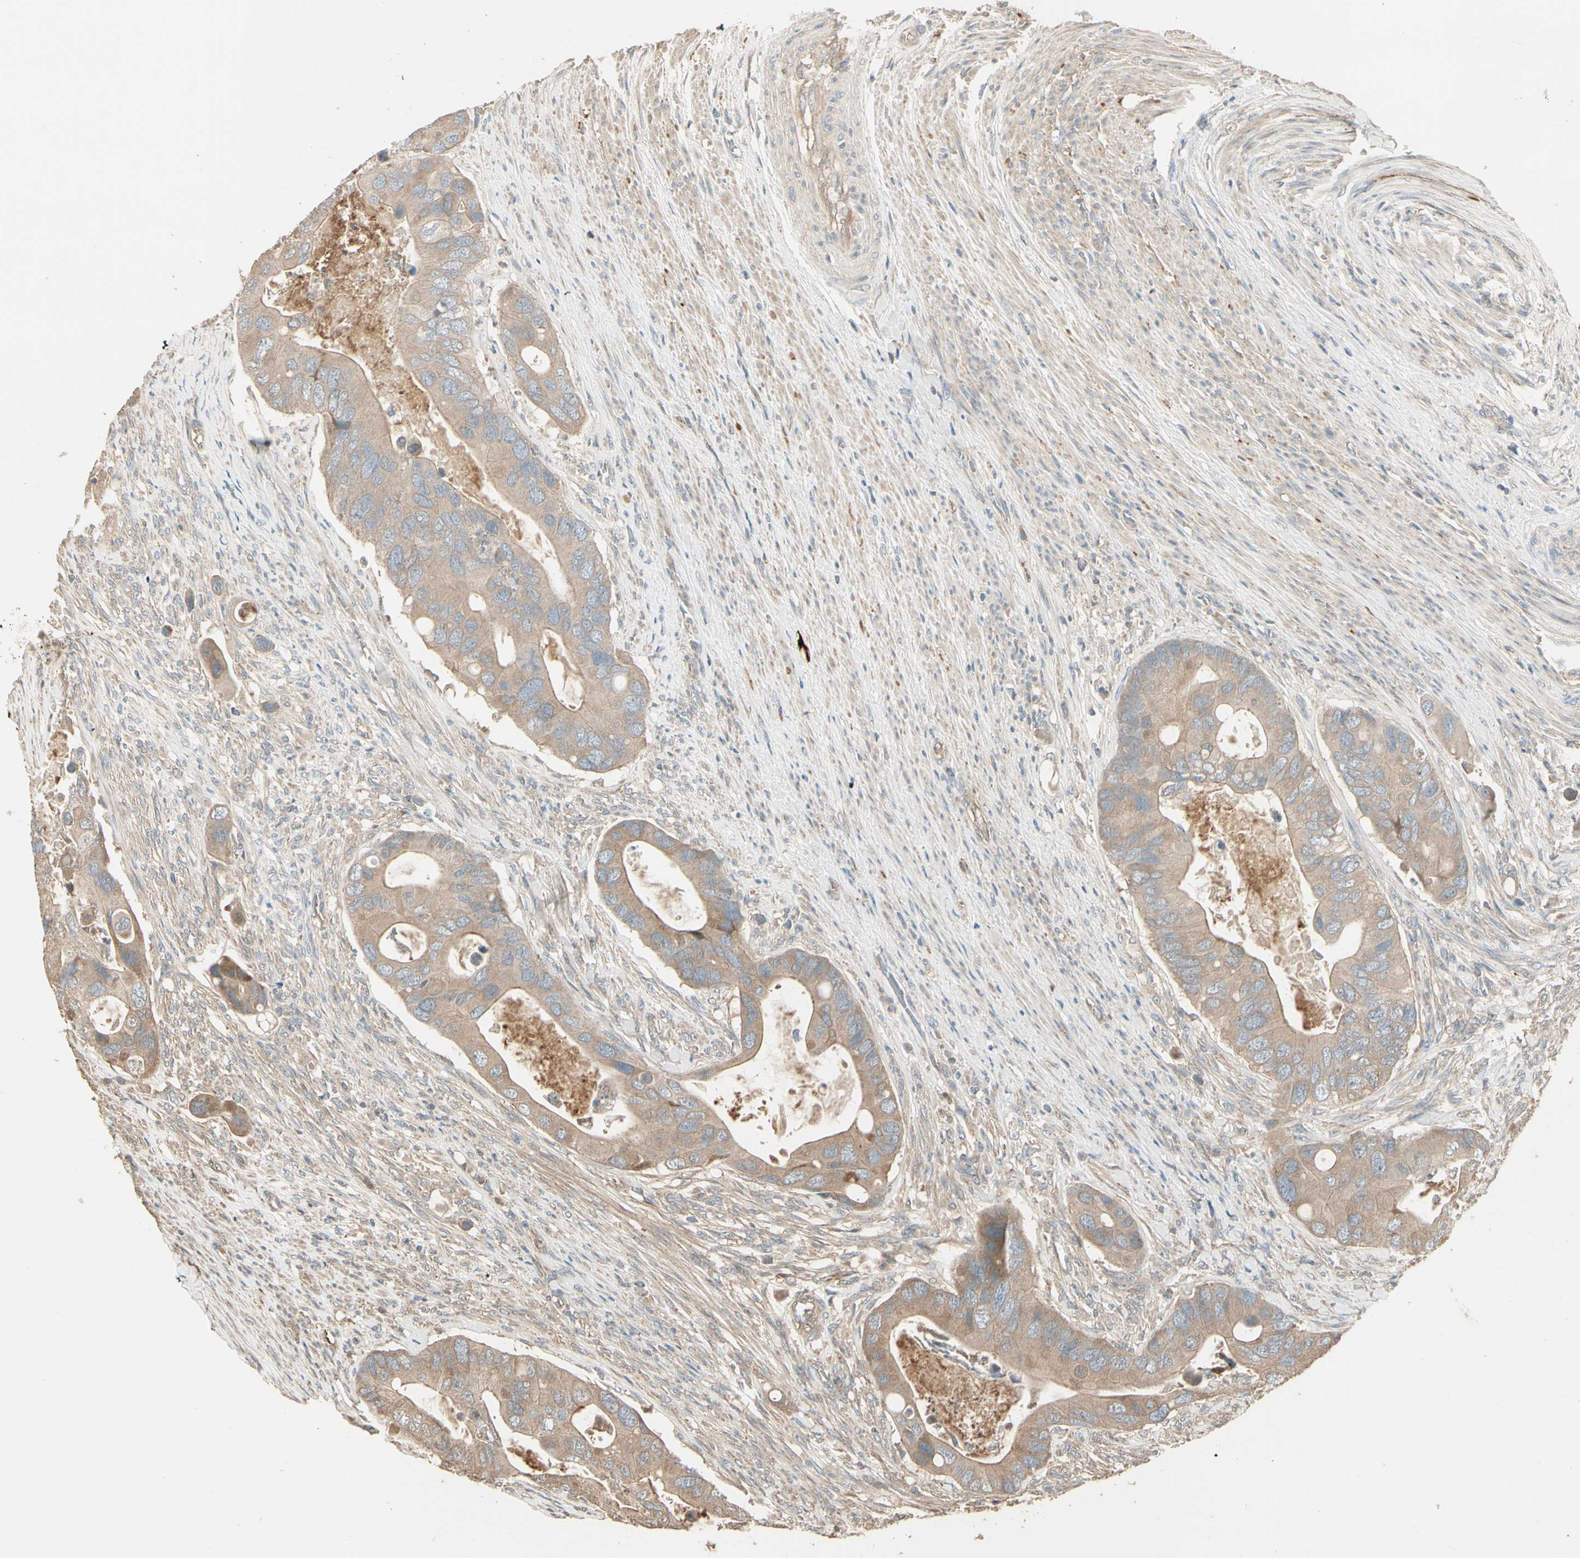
{"staining": {"intensity": "moderate", "quantity": ">75%", "location": "cytoplasmic/membranous"}, "tissue": "colorectal cancer", "cell_type": "Tumor cells", "image_type": "cancer", "snomed": [{"axis": "morphology", "description": "Adenocarcinoma, NOS"}, {"axis": "topography", "description": "Rectum"}], "caption": "Colorectal cancer stained with DAB (3,3'-diaminobenzidine) immunohistochemistry (IHC) displays medium levels of moderate cytoplasmic/membranous positivity in approximately >75% of tumor cells.", "gene": "TNFRSF21", "patient": {"sex": "female", "age": 57}}